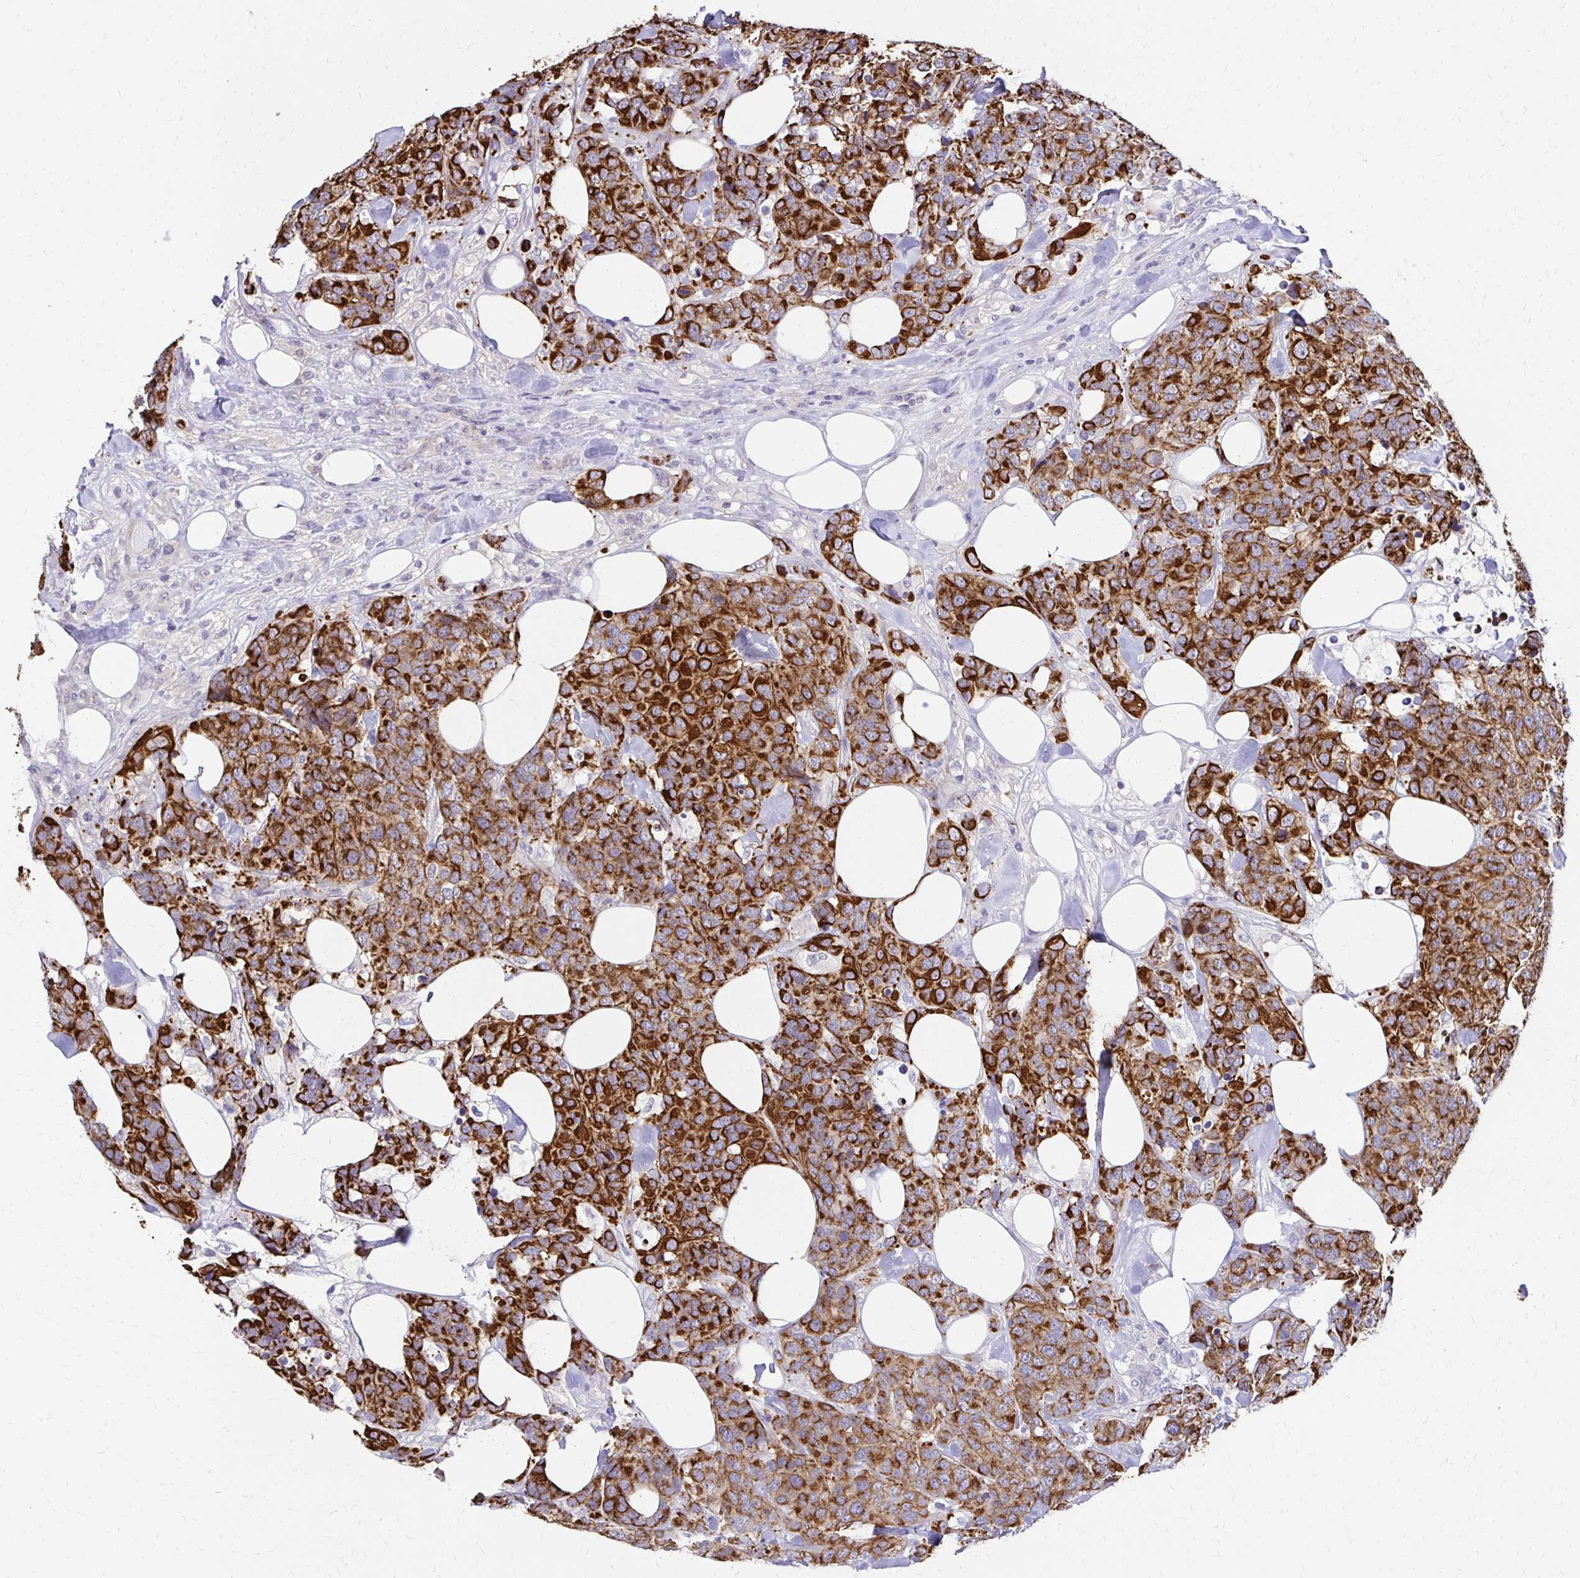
{"staining": {"intensity": "strong", "quantity": ">75%", "location": "cytoplasmic/membranous"}, "tissue": "breast cancer", "cell_type": "Tumor cells", "image_type": "cancer", "snomed": [{"axis": "morphology", "description": "Lobular carcinoma"}, {"axis": "topography", "description": "Breast"}], "caption": "Breast cancer stained with a protein marker reveals strong staining in tumor cells.", "gene": "C1QTNF2", "patient": {"sex": "female", "age": 59}}